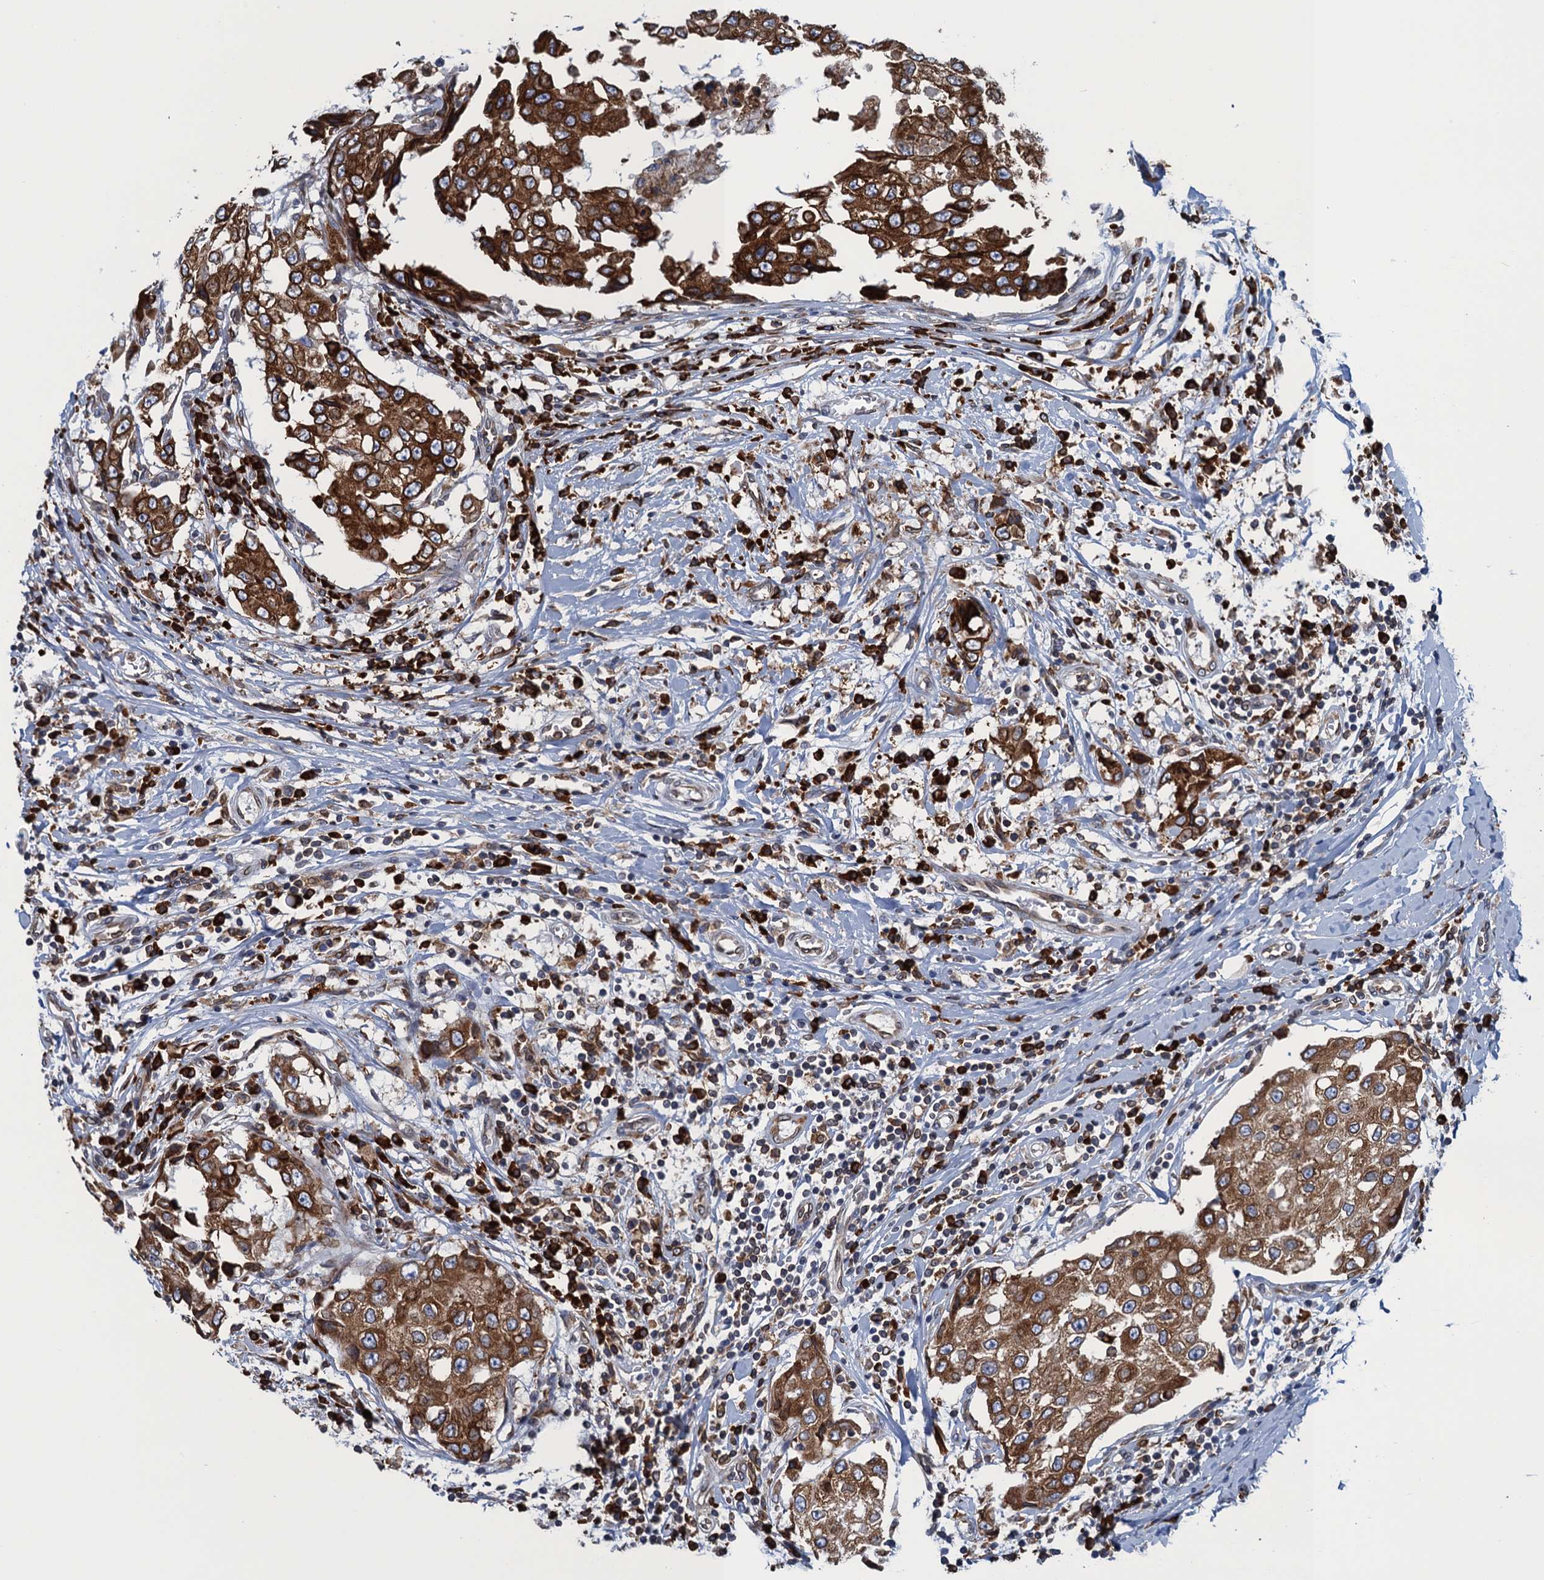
{"staining": {"intensity": "strong", "quantity": ">75%", "location": "cytoplasmic/membranous"}, "tissue": "breast cancer", "cell_type": "Tumor cells", "image_type": "cancer", "snomed": [{"axis": "morphology", "description": "Duct carcinoma"}, {"axis": "topography", "description": "Breast"}], "caption": "Strong cytoplasmic/membranous staining is seen in about >75% of tumor cells in breast invasive ductal carcinoma.", "gene": "TMEM205", "patient": {"sex": "female", "age": 27}}